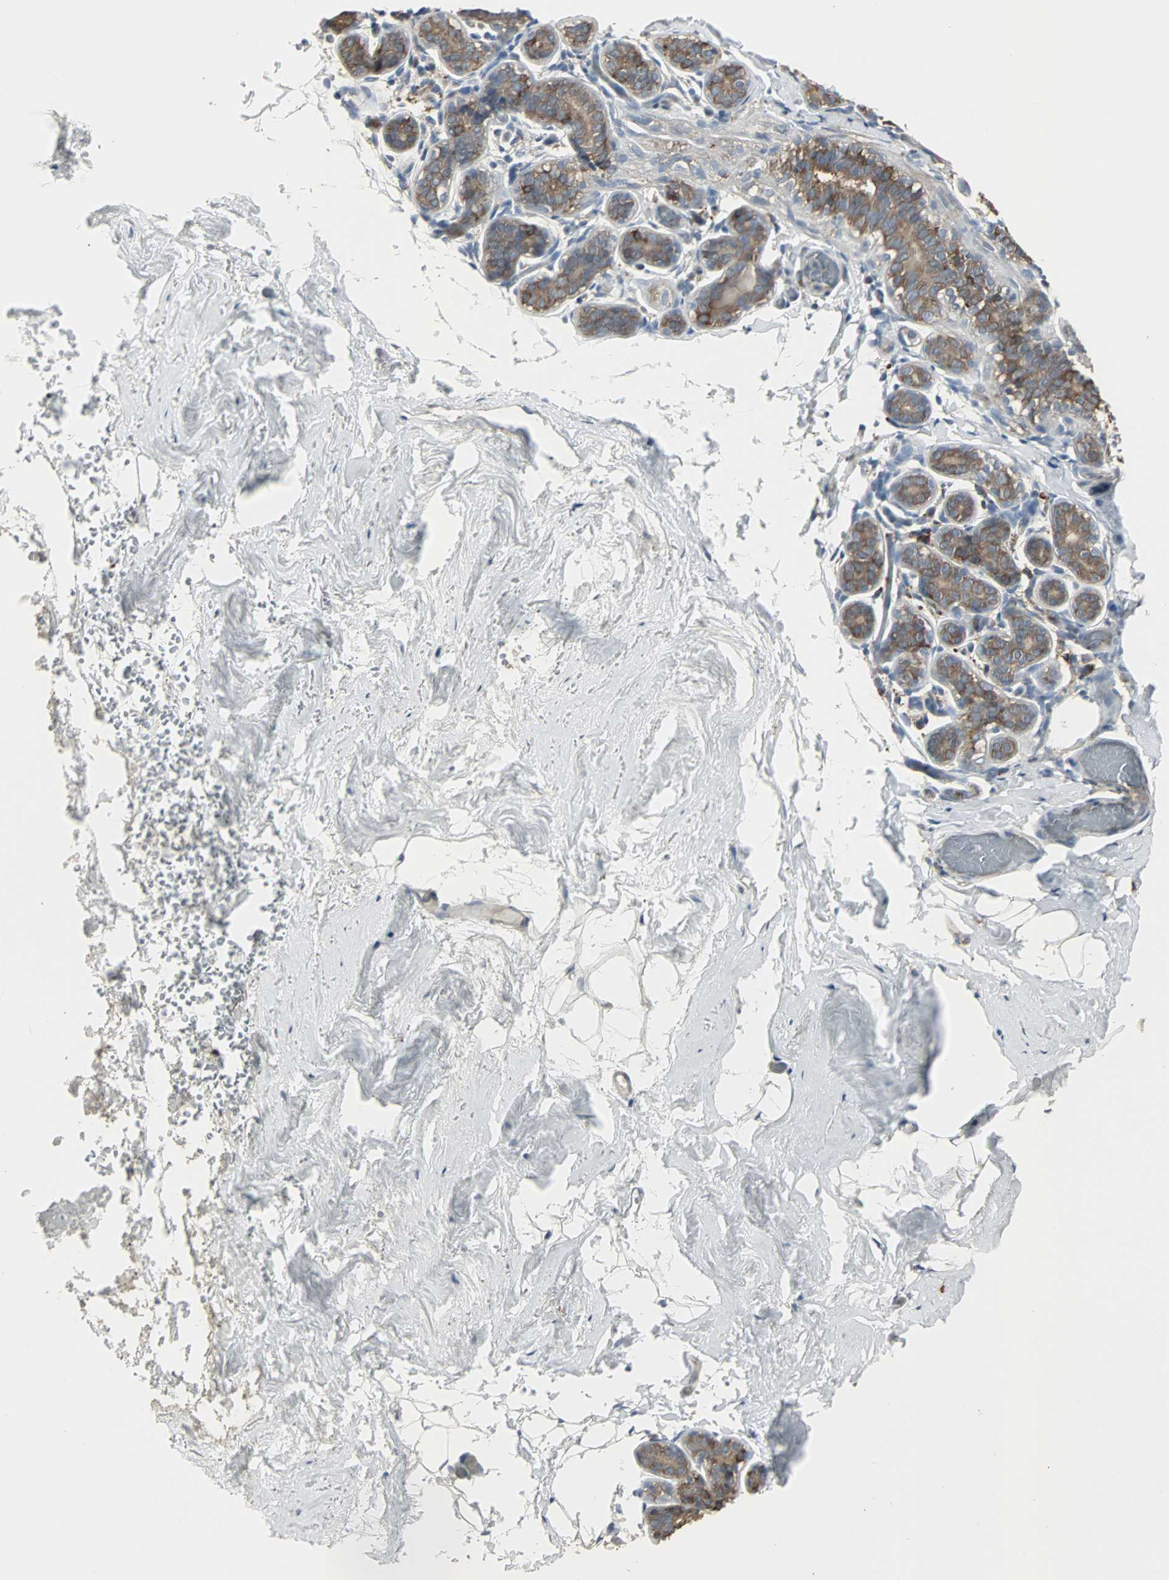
{"staining": {"intensity": "negative", "quantity": "none", "location": "none"}, "tissue": "breast", "cell_type": "Adipocytes", "image_type": "normal", "snomed": [{"axis": "morphology", "description": "Normal tissue, NOS"}, {"axis": "topography", "description": "Breast"}, {"axis": "topography", "description": "Soft tissue"}], "caption": "This is an immunohistochemistry micrograph of normal breast. There is no staining in adipocytes.", "gene": "LRRFIP1", "patient": {"sex": "female", "age": 75}}